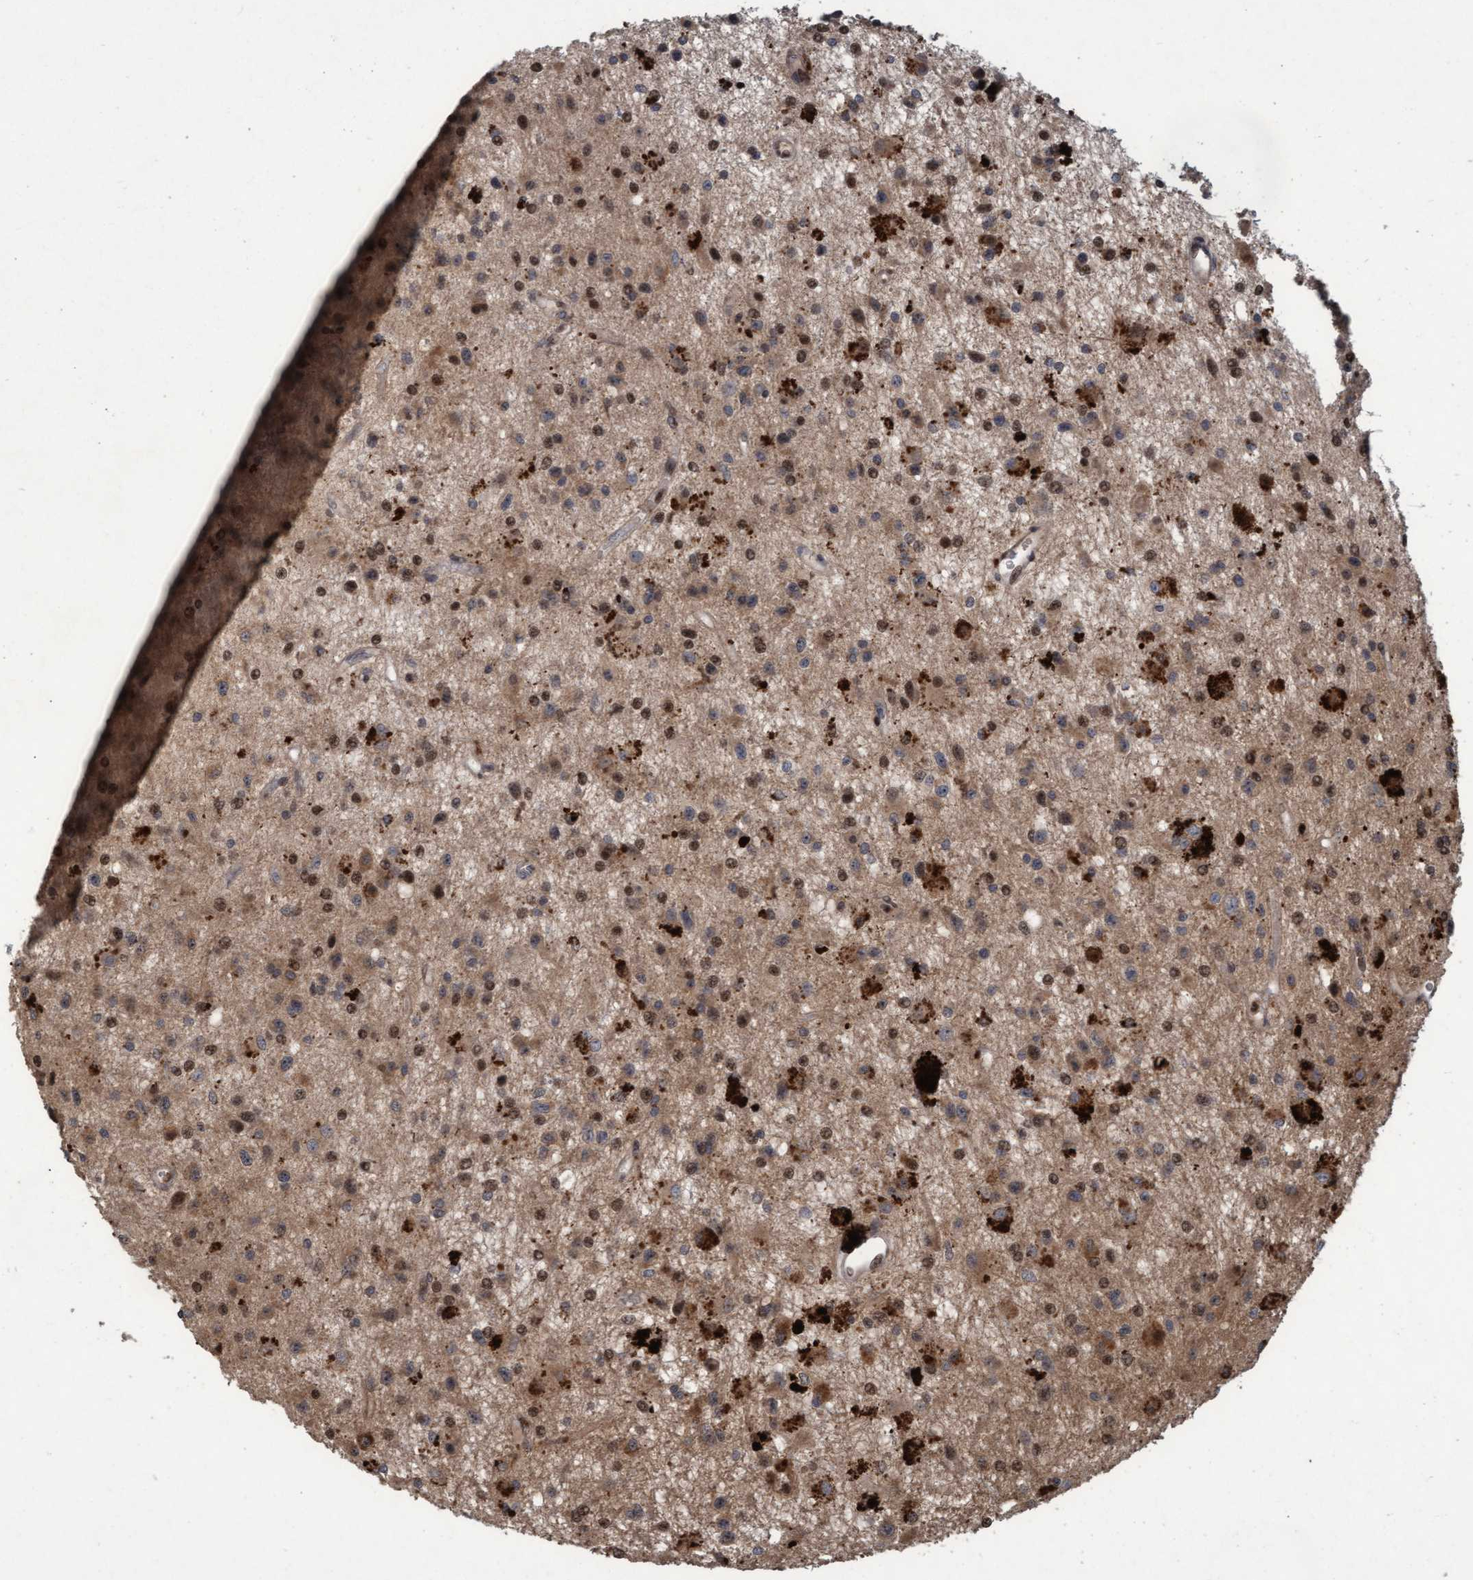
{"staining": {"intensity": "moderate", "quantity": "25%-75%", "location": "cytoplasmic/membranous,nuclear"}, "tissue": "glioma", "cell_type": "Tumor cells", "image_type": "cancer", "snomed": [{"axis": "morphology", "description": "Glioma, malignant, Low grade"}, {"axis": "topography", "description": "Brain"}], "caption": "Tumor cells reveal medium levels of moderate cytoplasmic/membranous and nuclear positivity in about 25%-75% of cells in glioma.", "gene": "KCNC2", "patient": {"sex": "male", "age": 58}}